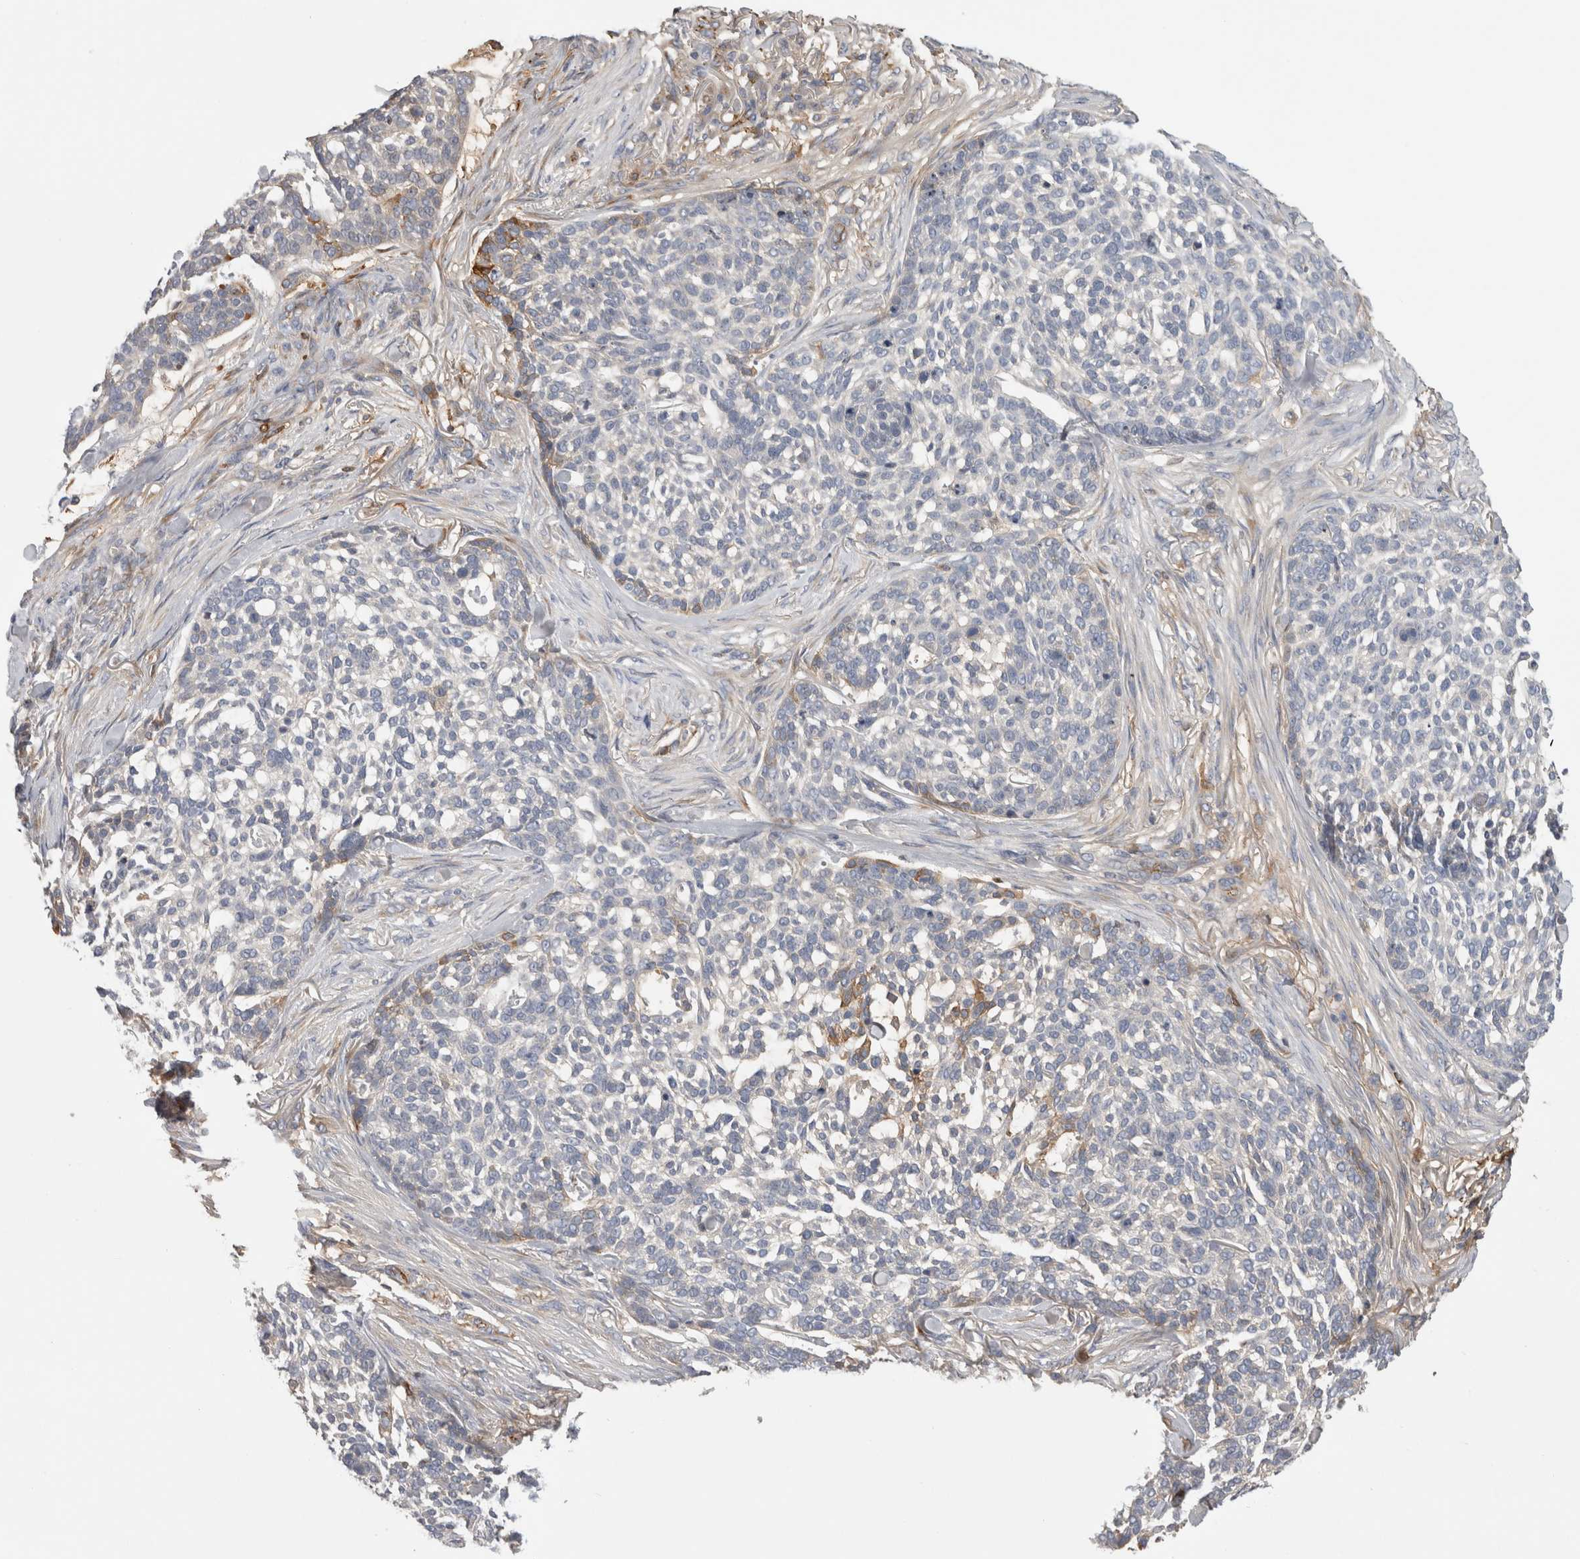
{"staining": {"intensity": "weak", "quantity": "<25%", "location": "cytoplasmic/membranous"}, "tissue": "skin cancer", "cell_type": "Tumor cells", "image_type": "cancer", "snomed": [{"axis": "morphology", "description": "Basal cell carcinoma"}, {"axis": "topography", "description": "Skin"}], "caption": "Skin cancer was stained to show a protein in brown. There is no significant expression in tumor cells.", "gene": "TBCE", "patient": {"sex": "female", "age": 64}}